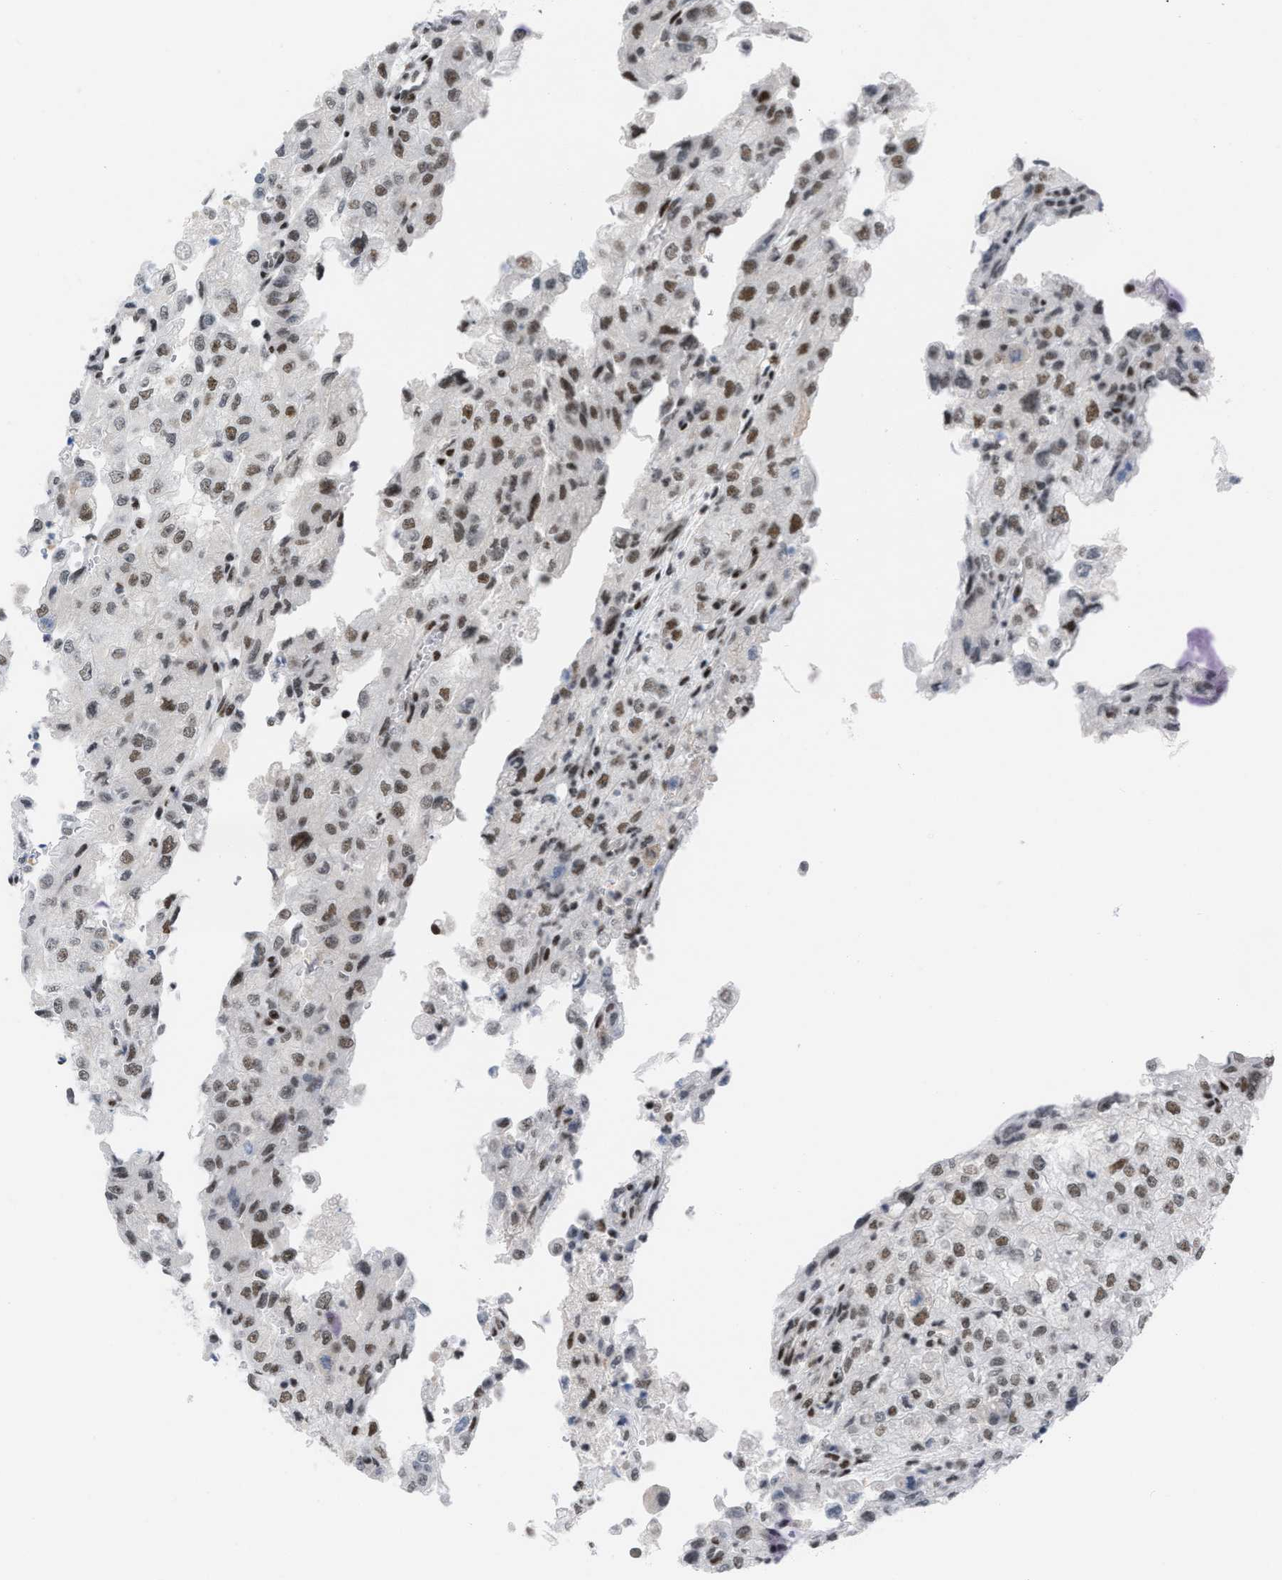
{"staining": {"intensity": "moderate", "quantity": ">75%", "location": "nuclear"}, "tissue": "renal cancer", "cell_type": "Tumor cells", "image_type": "cancer", "snomed": [{"axis": "morphology", "description": "Adenocarcinoma, NOS"}, {"axis": "topography", "description": "Kidney"}], "caption": "Immunohistochemistry of human renal cancer (adenocarcinoma) displays medium levels of moderate nuclear staining in approximately >75% of tumor cells.", "gene": "MIER1", "patient": {"sex": "female", "age": 54}}